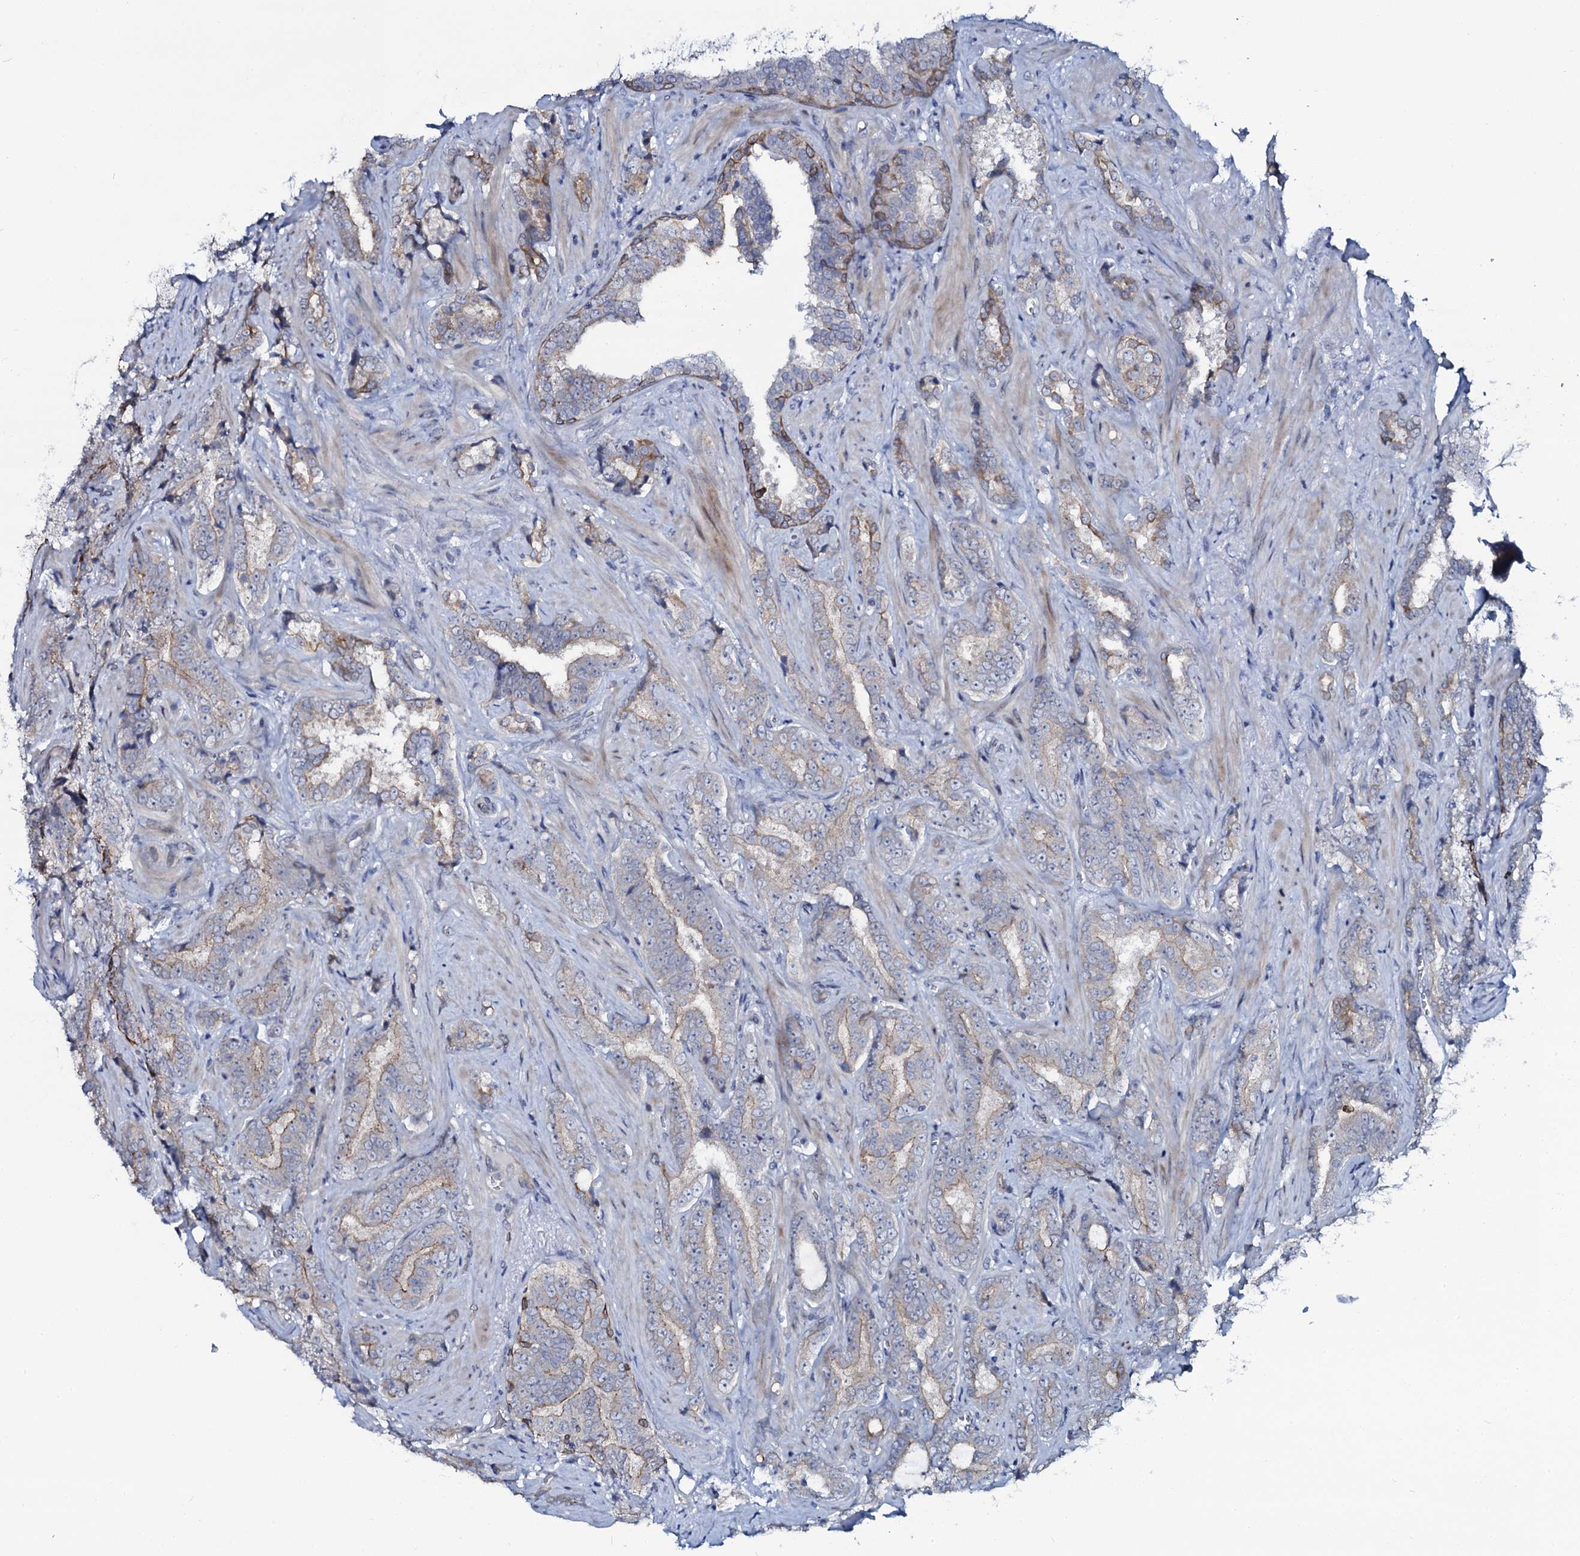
{"staining": {"intensity": "weak", "quantity": "<25%", "location": "cytoplasmic/membranous"}, "tissue": "prostate cancer", "cell_type": "Tumor cells", "image_type": "cancer", "snomed": [{"axis": "morphology", "description": "Adenocarcinoma, High grade"}, {"axis": "topography", "description": "Prostate and seminal vesicle, NOS"}], "caption": "Prostate cancer was stained to show a protein in brown. There is no significant staining in tumor cells.", "gene": "C10orf88", "patient": {"sex": "male", "age": 67}}